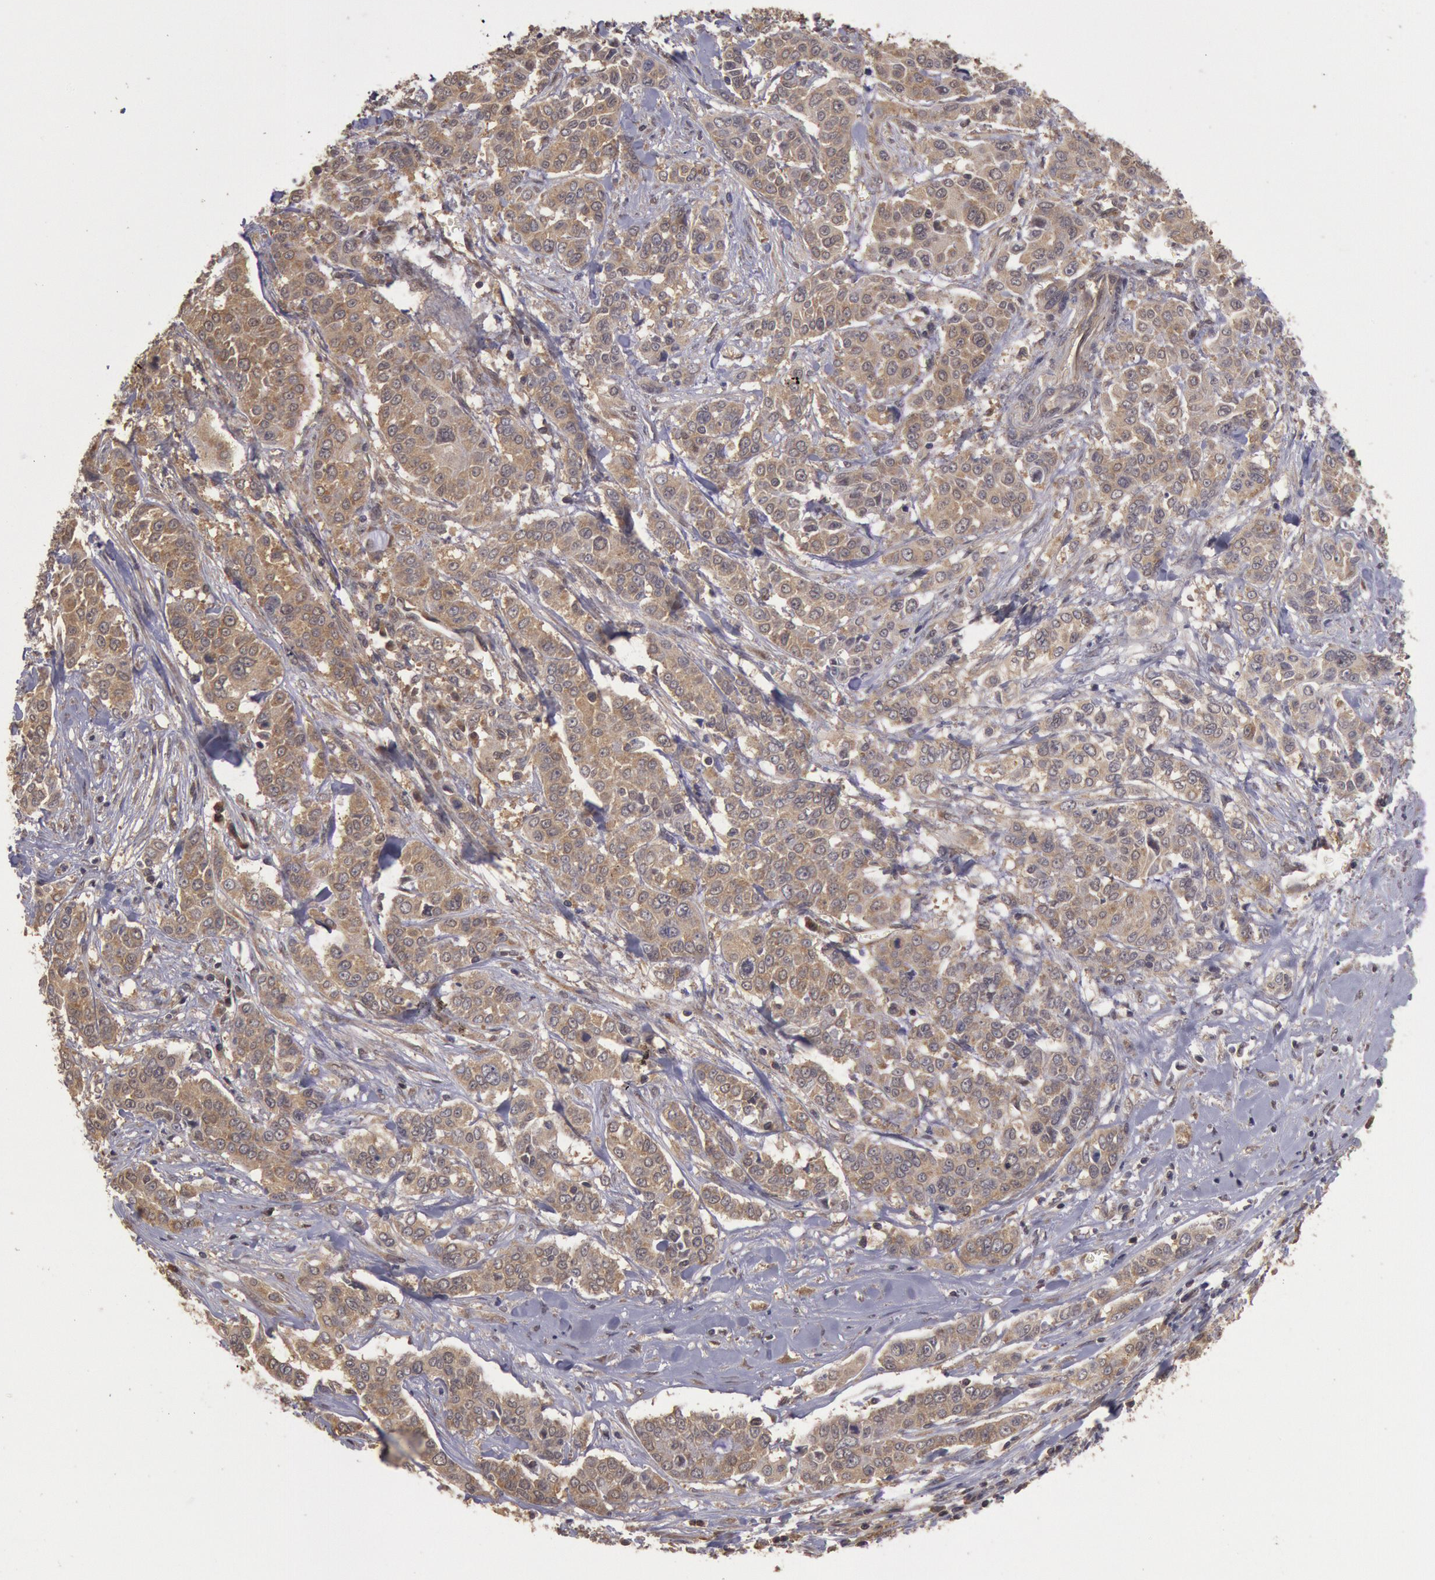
{"staining": {"intensity": "weak", "quantity": "25%-75%", "location": "cytoplasmic/membranous"}, "tissue": "pancreatic cancer", "cell_type": "Tumor cells", "image_type": "cancer", "snomed": [{"axis": "morphology", "description": "Adenocarcinoma, NOS"}, {"axis": "topography", "description": "Pancreas"}], "caption": "IHC (DAB (3,3'-diaminobenzidine)) staining of human adenocarcinoma (pancreatic) shows weak cytoplasmic/membranous protein positivity in about 25%-75% of tumor cells.", "gene": "USP14", "patient": {"sex": "female", "age": 52}}